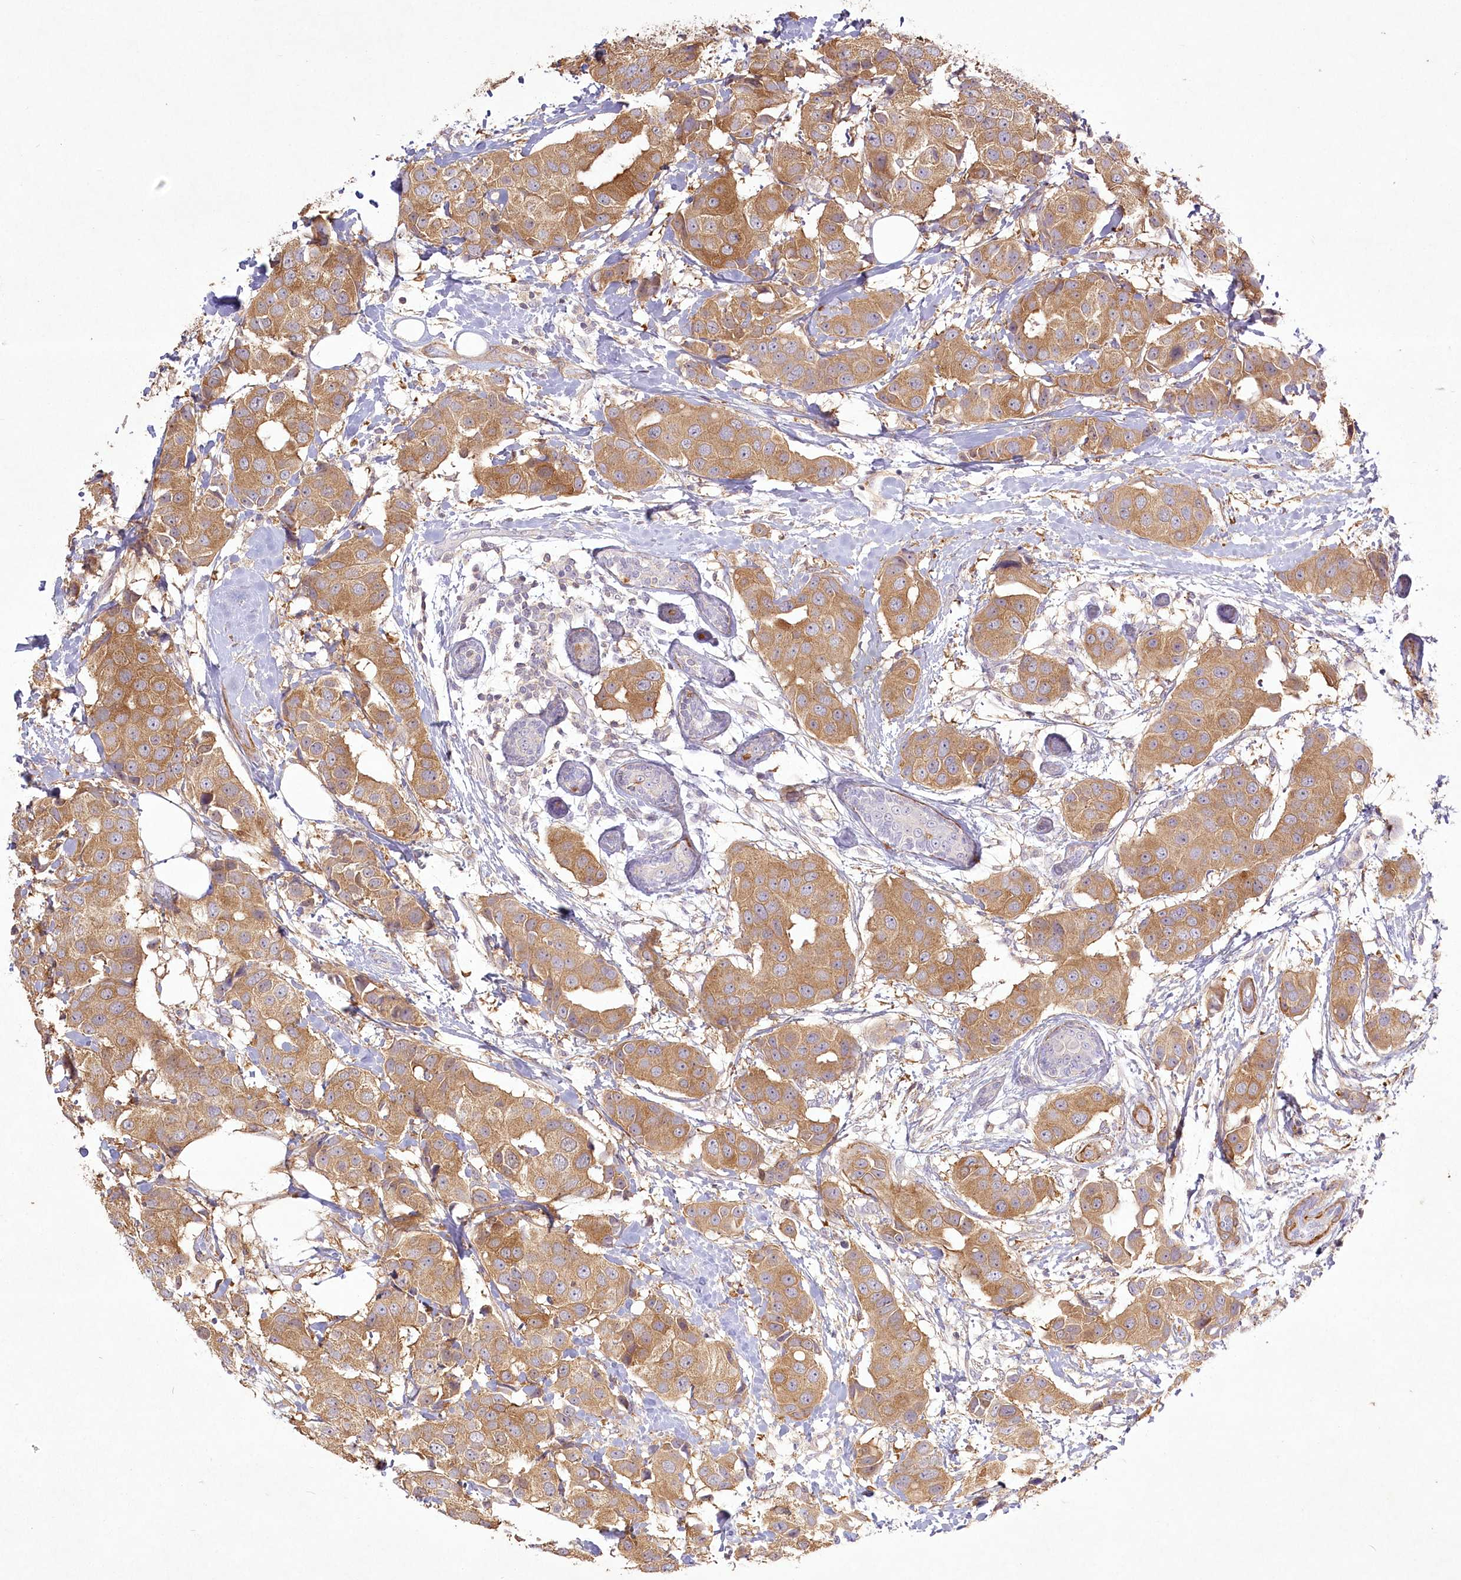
{"staining": {"intensity": "moderate", "quantity": ">75%", "location": "cytoplasmic/membranous"}, "tissue": "breast cancer", "cell_type": "Tumor cells", "image_type": "cancer", "snomed": [{"axis": "morphology", "description": "Normal tissue, NOS"}, {"axis": "morphology", "description": "Duct carcinoma"}, {"axis": "topography", "description": "Breast"}], "caption": "This histopathology image displays breast cancer stained with IHC to label a protein in brown. The cytoplasmic/membranous of tumor cells show moderate positivity for the protein. Nuclei are counter-stained blue.", "gene": "INPP4B", "patient": {"sex": "female", "age": 39}}